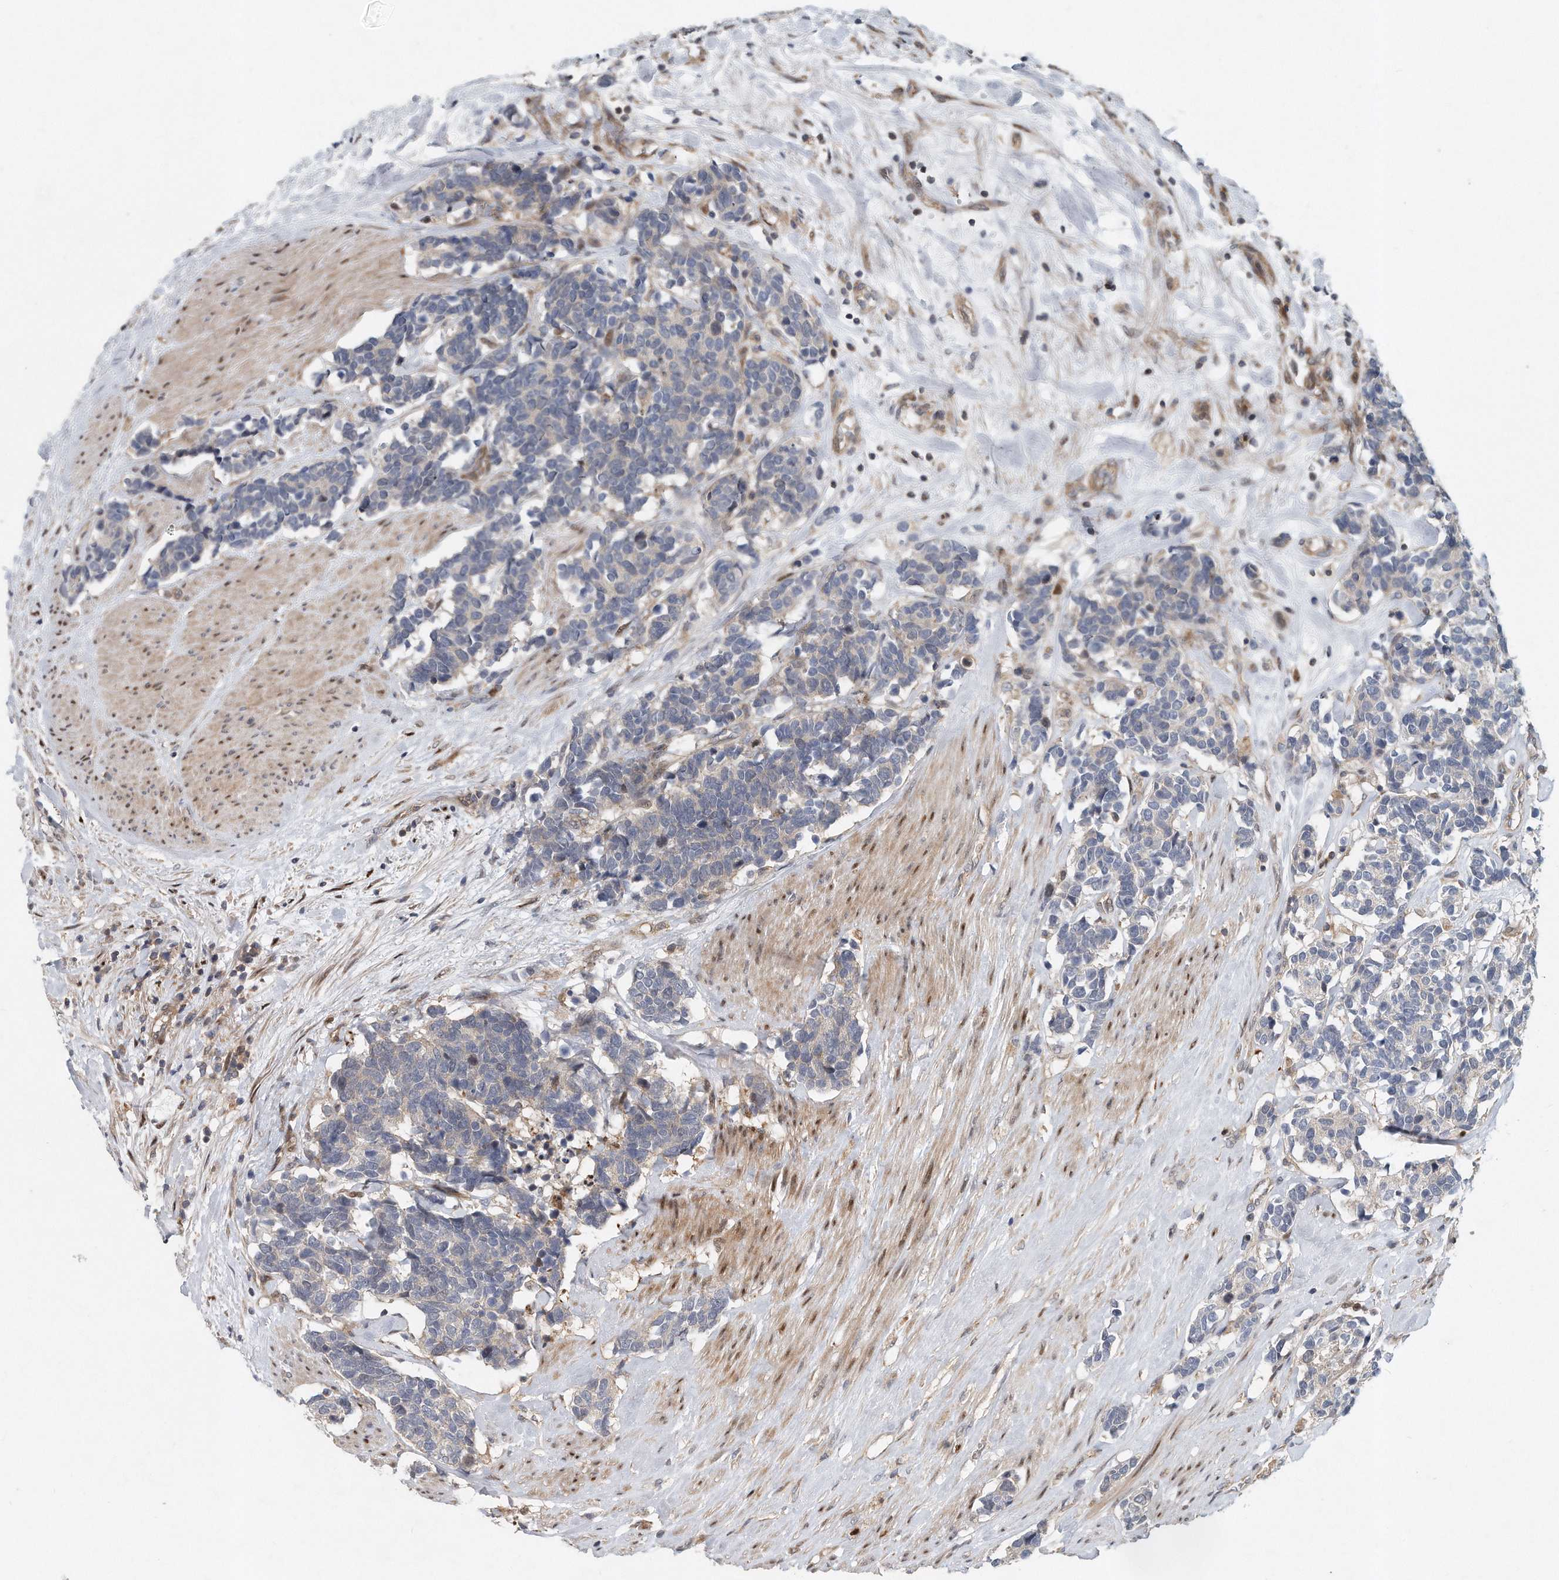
{"staining": {"intensity": "negative", "quantity": "none", "location": "none"}, "tissue": "carcinoid", "cell_type": "Tumor cells", "image_type": "cancer", "snomed": [{"axis": "morphology", "description": "Carcinoma, NOS"}, {"axis": "morphology", "description": "Carcinoid, malignant, NOS"}, {"axis": "topography", "description": "Urinary bladder"}], "caption": "Photomicrograph shows no protein expression in tumor cells of carcinoma tissue.", "gene": "PCDH8", "patient": {"sex": "male", "age": 57}}